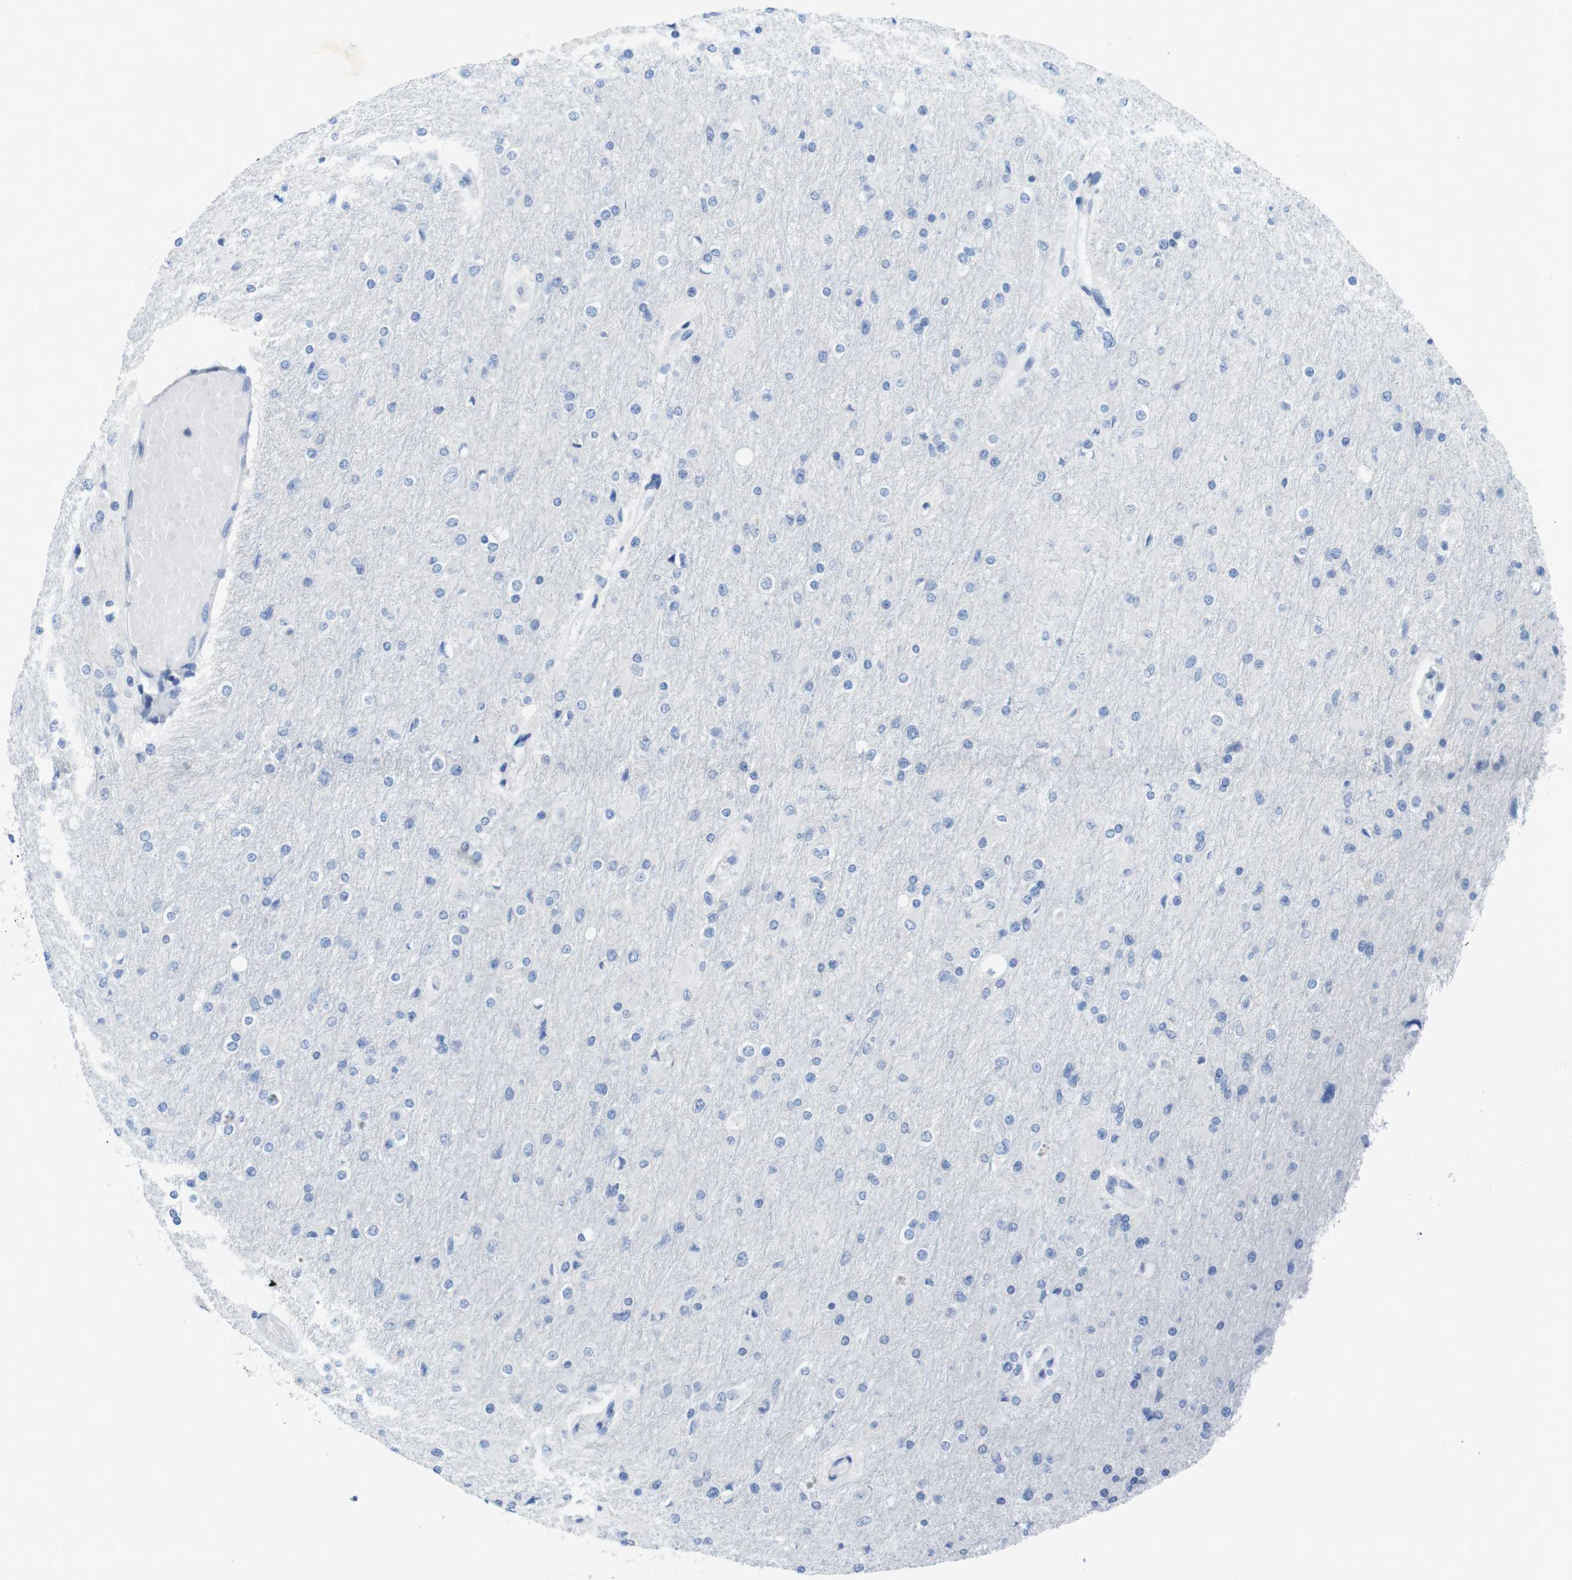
{"staining": {"intensity": "negative", "quantity": "none", "location": "none"}, "tissue": "glioma", "cell_type": "Tumor cells", "image_type": "cancer", "snomed": [{"axis": "morphology", "description": "Glioma, malignant, High grade"}, {"axis": "topography", "description": "Cerebral cortex"}], "caption": "Tumor cells are negative for protein expression in human high-grade glioma (malignant). (Brightfield microscopy of DAB (3,3'-diaminobenzidine) immunohistochemistry (IHC) at high magnification).", "gene": "CD5", "patient": {"sex": "female", "age": 36}}